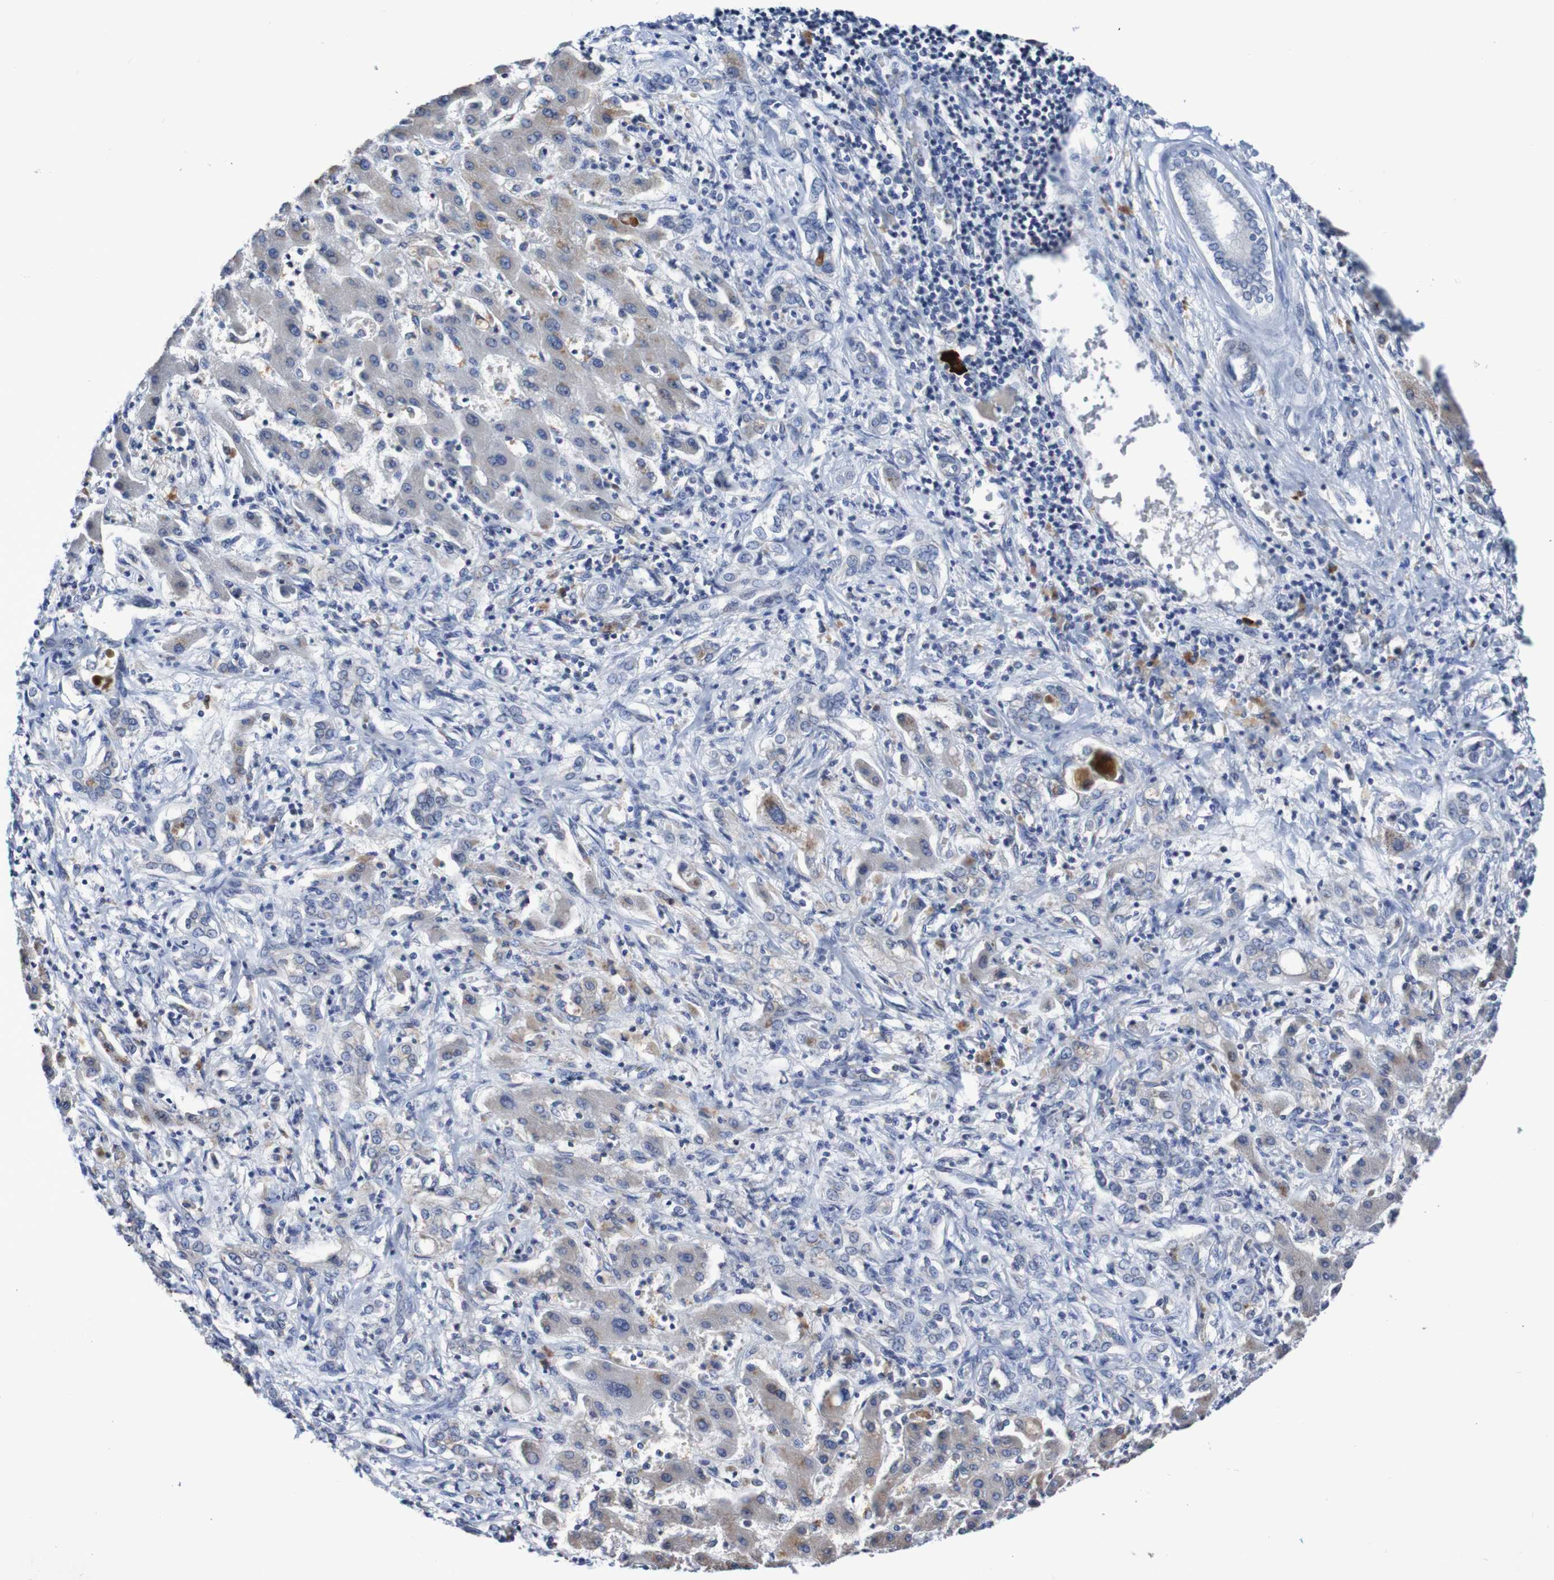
{"staining": {"intensity": "negative", "quantity": "none", "location": "none"}, "tissue": "liver cancer", "cell_type": "Tumor cells", "image_type": "cancer", "snomed": [{"axis": "morphology", "description": "Cholangiocarcinoma"}, {"axis": "topography", "description": "Liver"}], "caption": "Tumor cells show no significant protein staining in cholangiocarcinoma (liver).", "gene": "ACVR1C", "patient": {"sex": "male", "age": 50}}